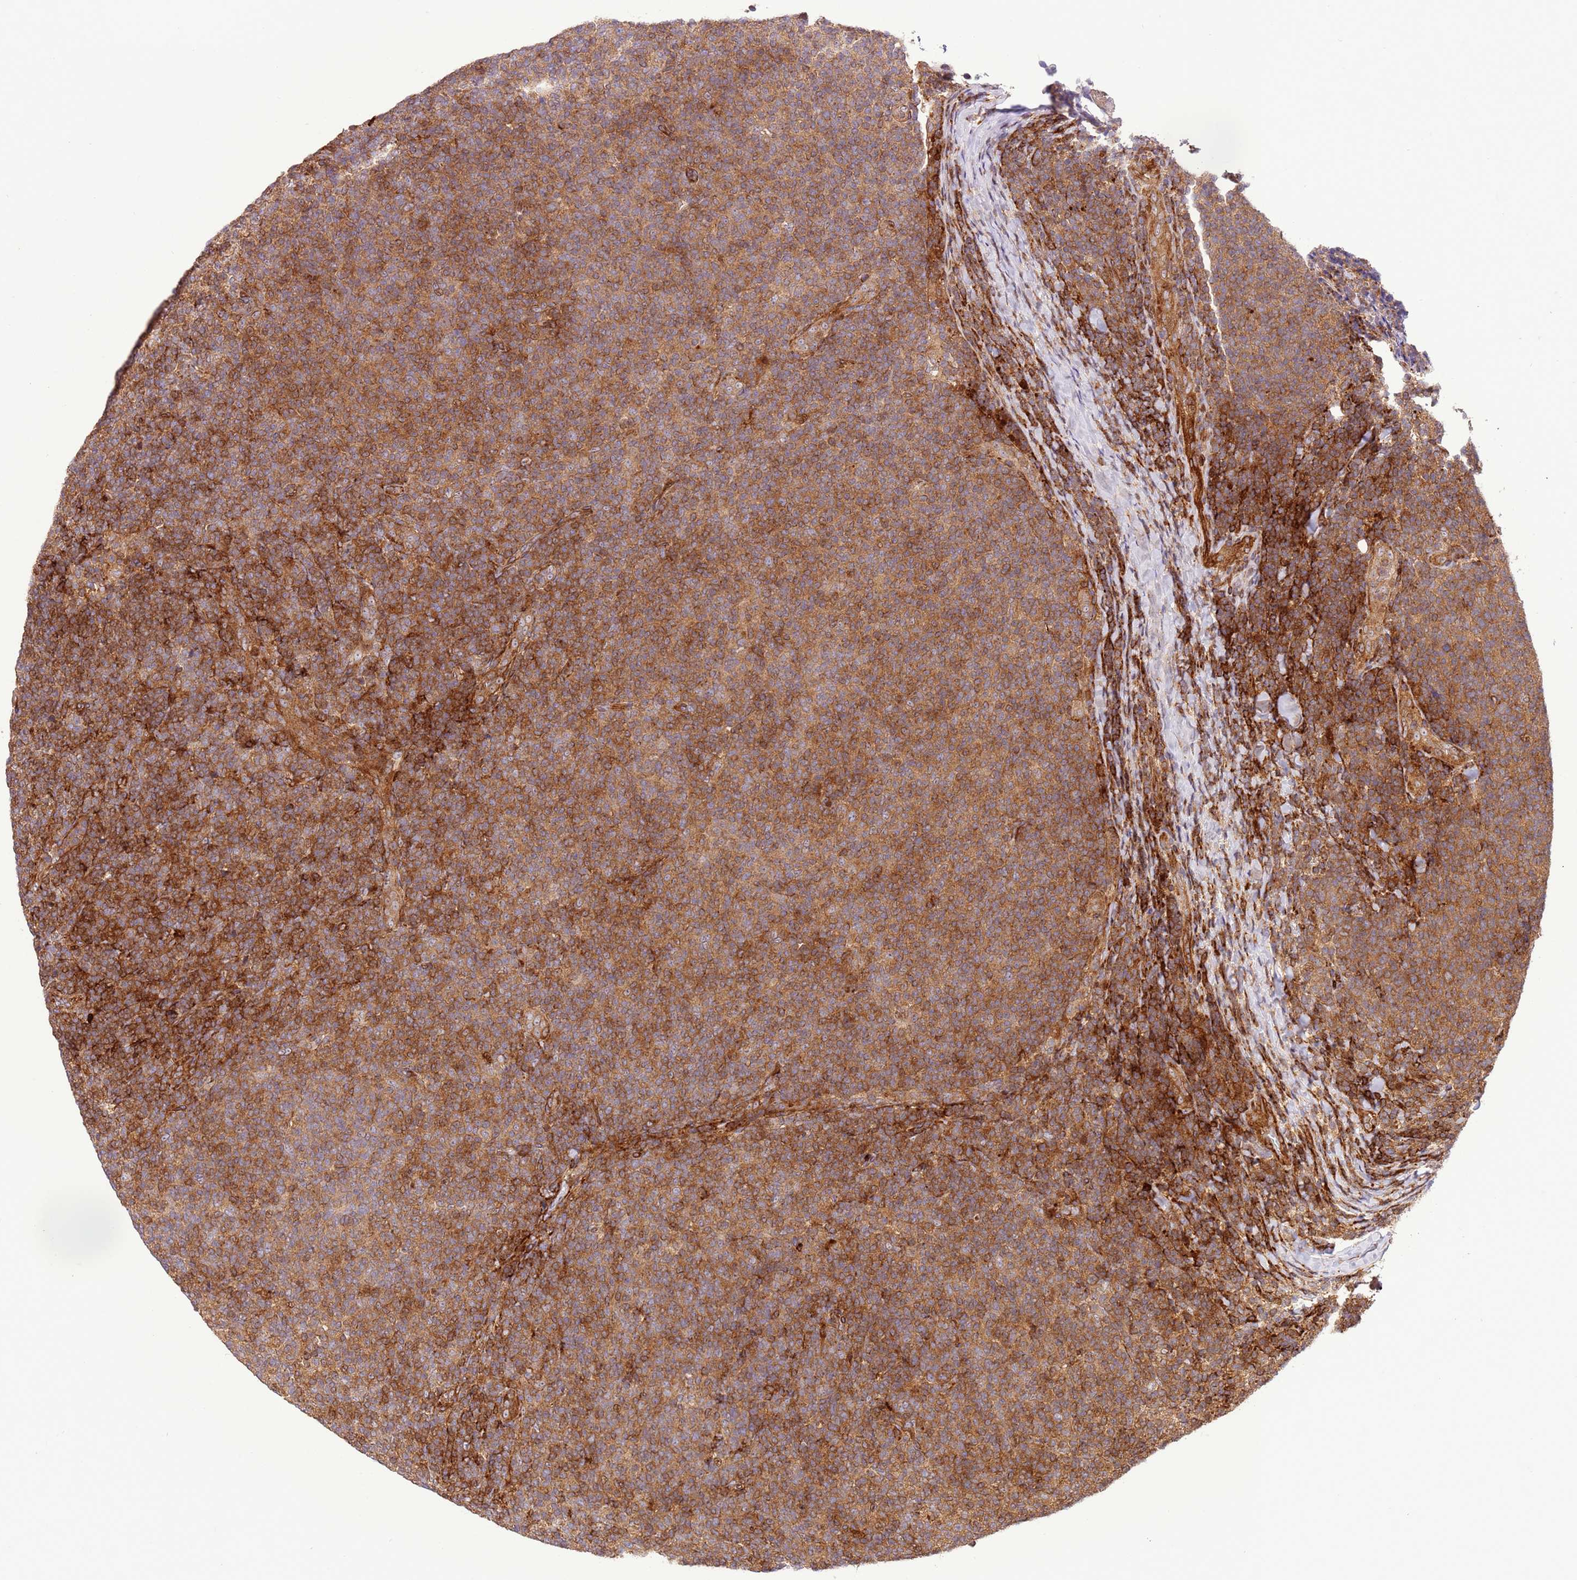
{"staining": {"intensity": "moderate", "quantity": ">75%", "location": "cytoplasmic/membranous"}, "tissue": "lymphoma", "cell_type": "Tumor cells", "image_type": "cancer", "snomed": [{"axis": "morphology", "description": "Malignant lymphoma, non-Hodgkin's type, Low grade"}, {"axis": "topography", "description": "Lymph node"}], "caption": "DAB immunohistochemical staining of human lymphoma shows moderate cytoplasmic/membranous protein staining in approximately >75% of tumor cells.", "gene": "ZNF624", "patient": {"sex": "male", "age": 66}}